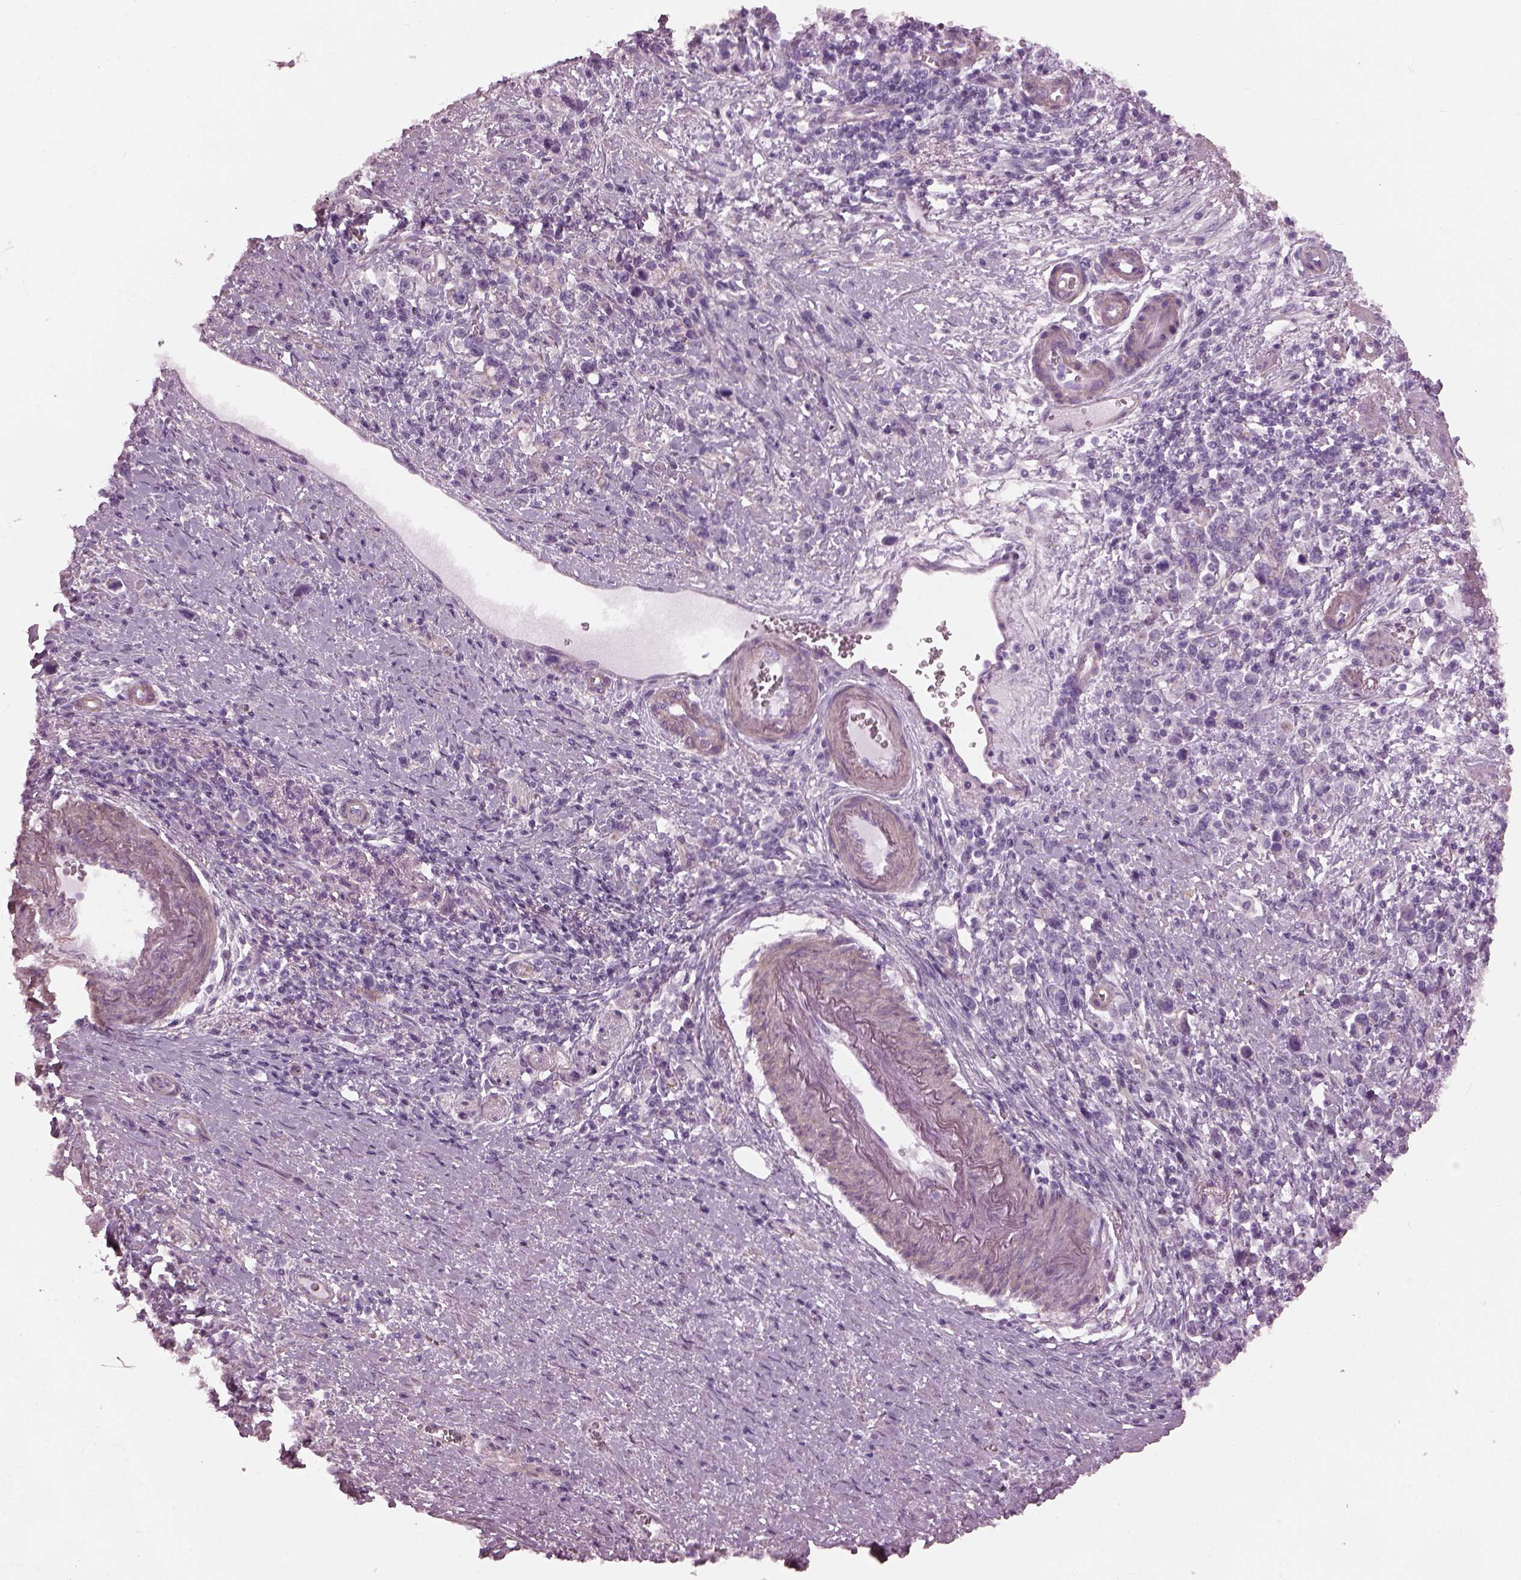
{"staining": {"intensity": "negative", "quantity": "none", "location": "none"}, "tissue": "stomach cancer", "cell_type": "Tumor cells", "image_type": "cancer", "snomed": [{"axis": "morphology", "description": "Adenocarcinoma, NOS"}, {"axis": "topography", "description": "Stomach"}], "caption": "An immunohistochemistry (IHC) photomicrograph of stomach adenocarcinoma is shown. There is no staining in tumor cells of stomach adenocarcinoma. (Brightfield microscopy of DAB IHC at high magnification).", "gene": "BFSP1", "patient": {"sex": "male", "age": 63}}